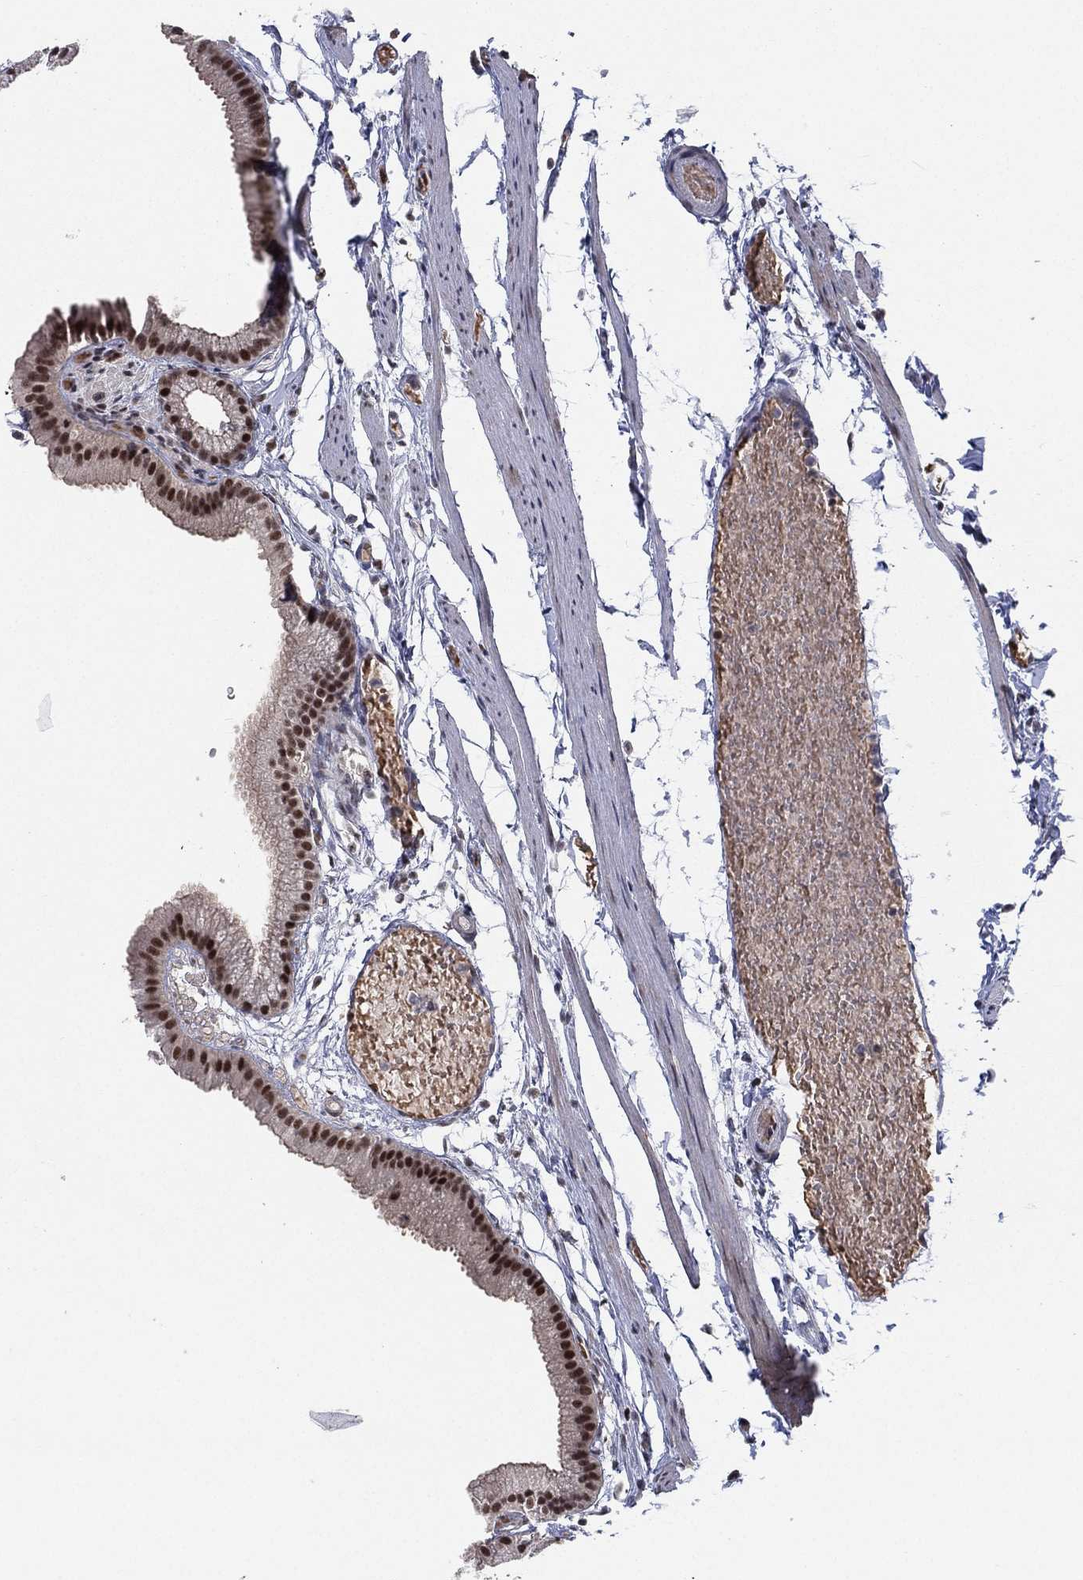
{"staining": {"intensity": "strong", "quantity": ">75%", "location": "nuclear"}, "tissue": "gallbladder", "cell_type": "Glandular cells", "image_type": "normal", "snomed": [{"axis": "morphology", "description": "Normal tissue, NOS"}, {"axis": "topography", "description": "Gallbladder"}], "caption": "Strong nuclear expression for a protein is identified in about >75% of glandular cells of normal gallbladder using immunohistochemistry (IHC).", "gene": "DGCR8", "patient": {"sex": "female", "age": 45}}